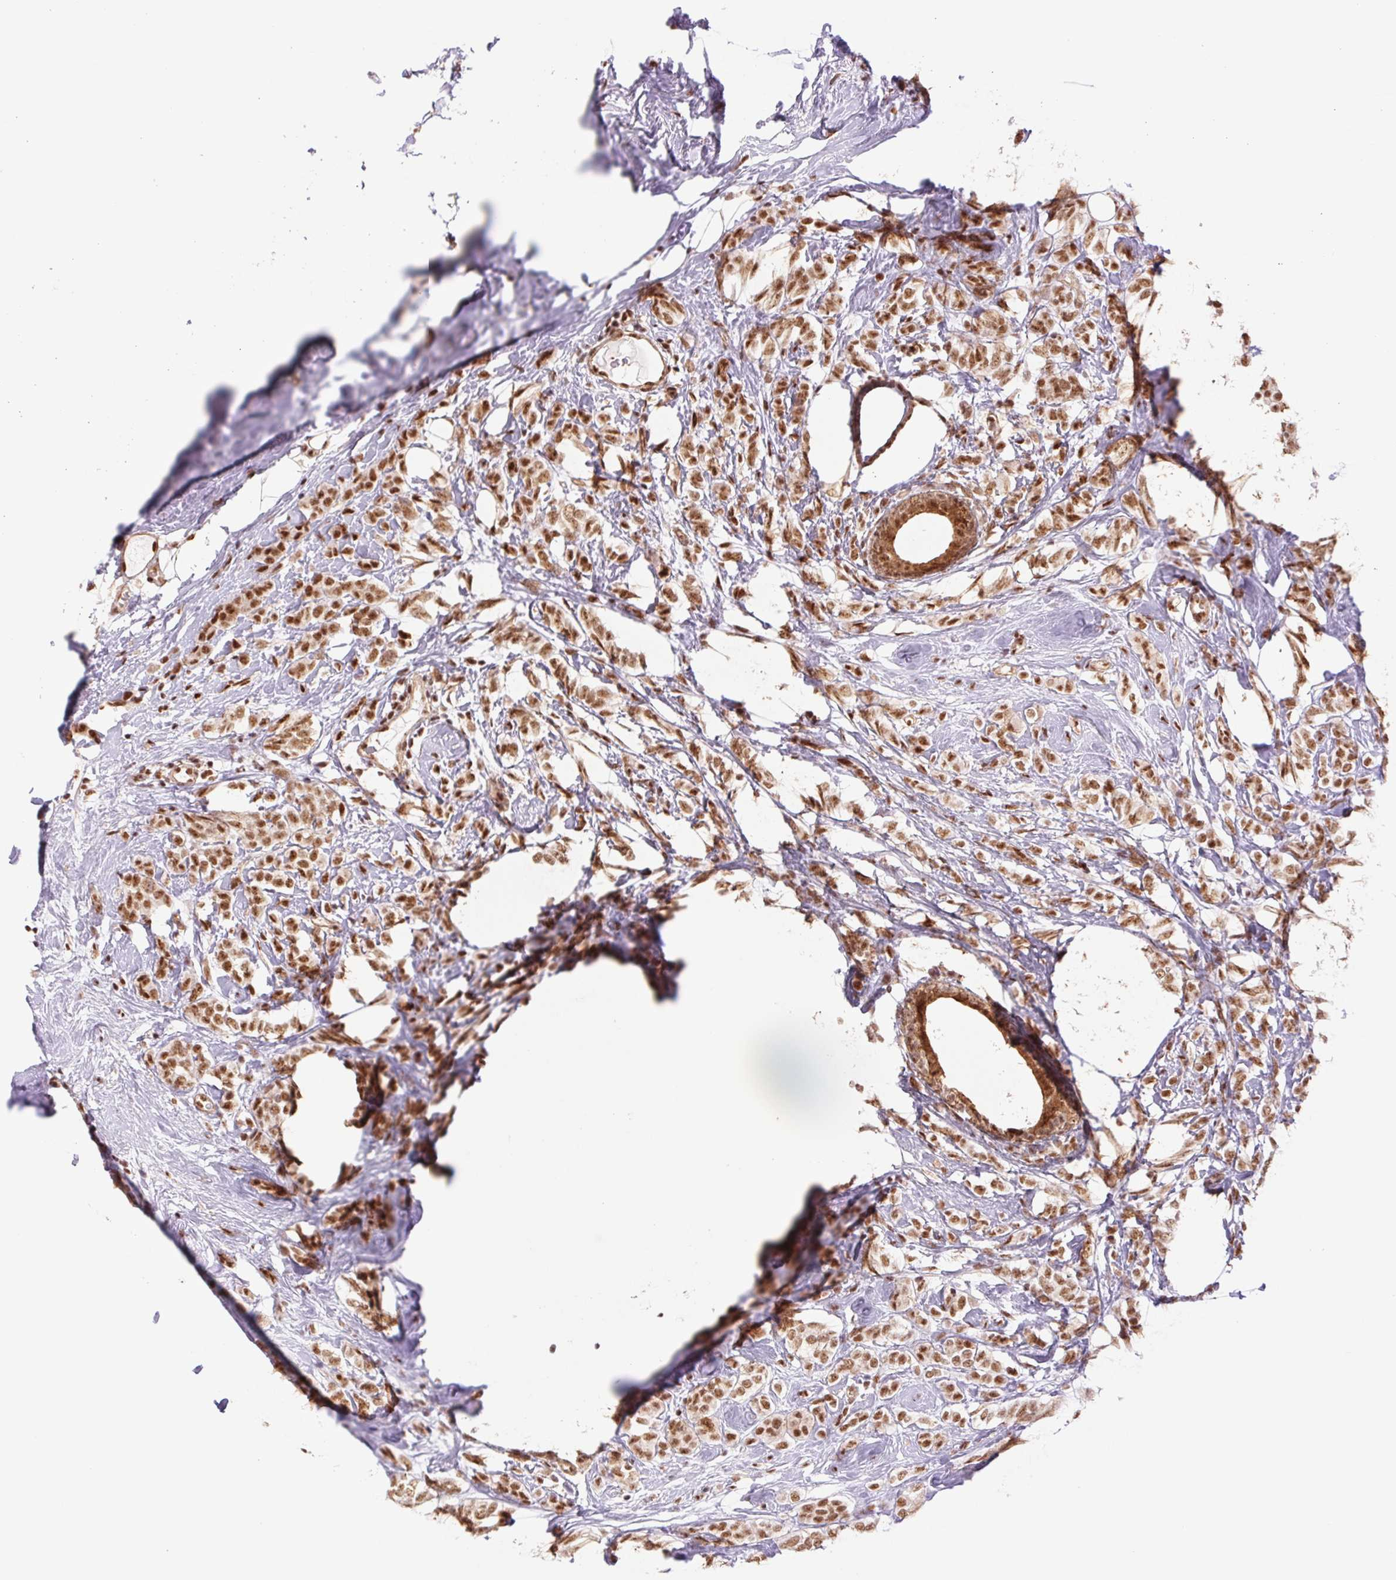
{"staining": {"intensity": "moderate", "quantity": ">75%", "location": "cytoplasmic/membranous"}, "tissue": "breast cancer", "cell_type": "Tumor cells", "image_type": "cancer", "snomed": [{"axis": "morphology", "description": "Lobular carcinoma"}, {"axis": "topography", "description": "Breast"}], "caption": "Protein expression analysis of human breast cancer (lobular carcinoma) reveals moderate cytoplasmic/membranous expression in about >75% of tumor cells.", "gene": "CWC25", "patient": {"sex": "female", "age": 49}}